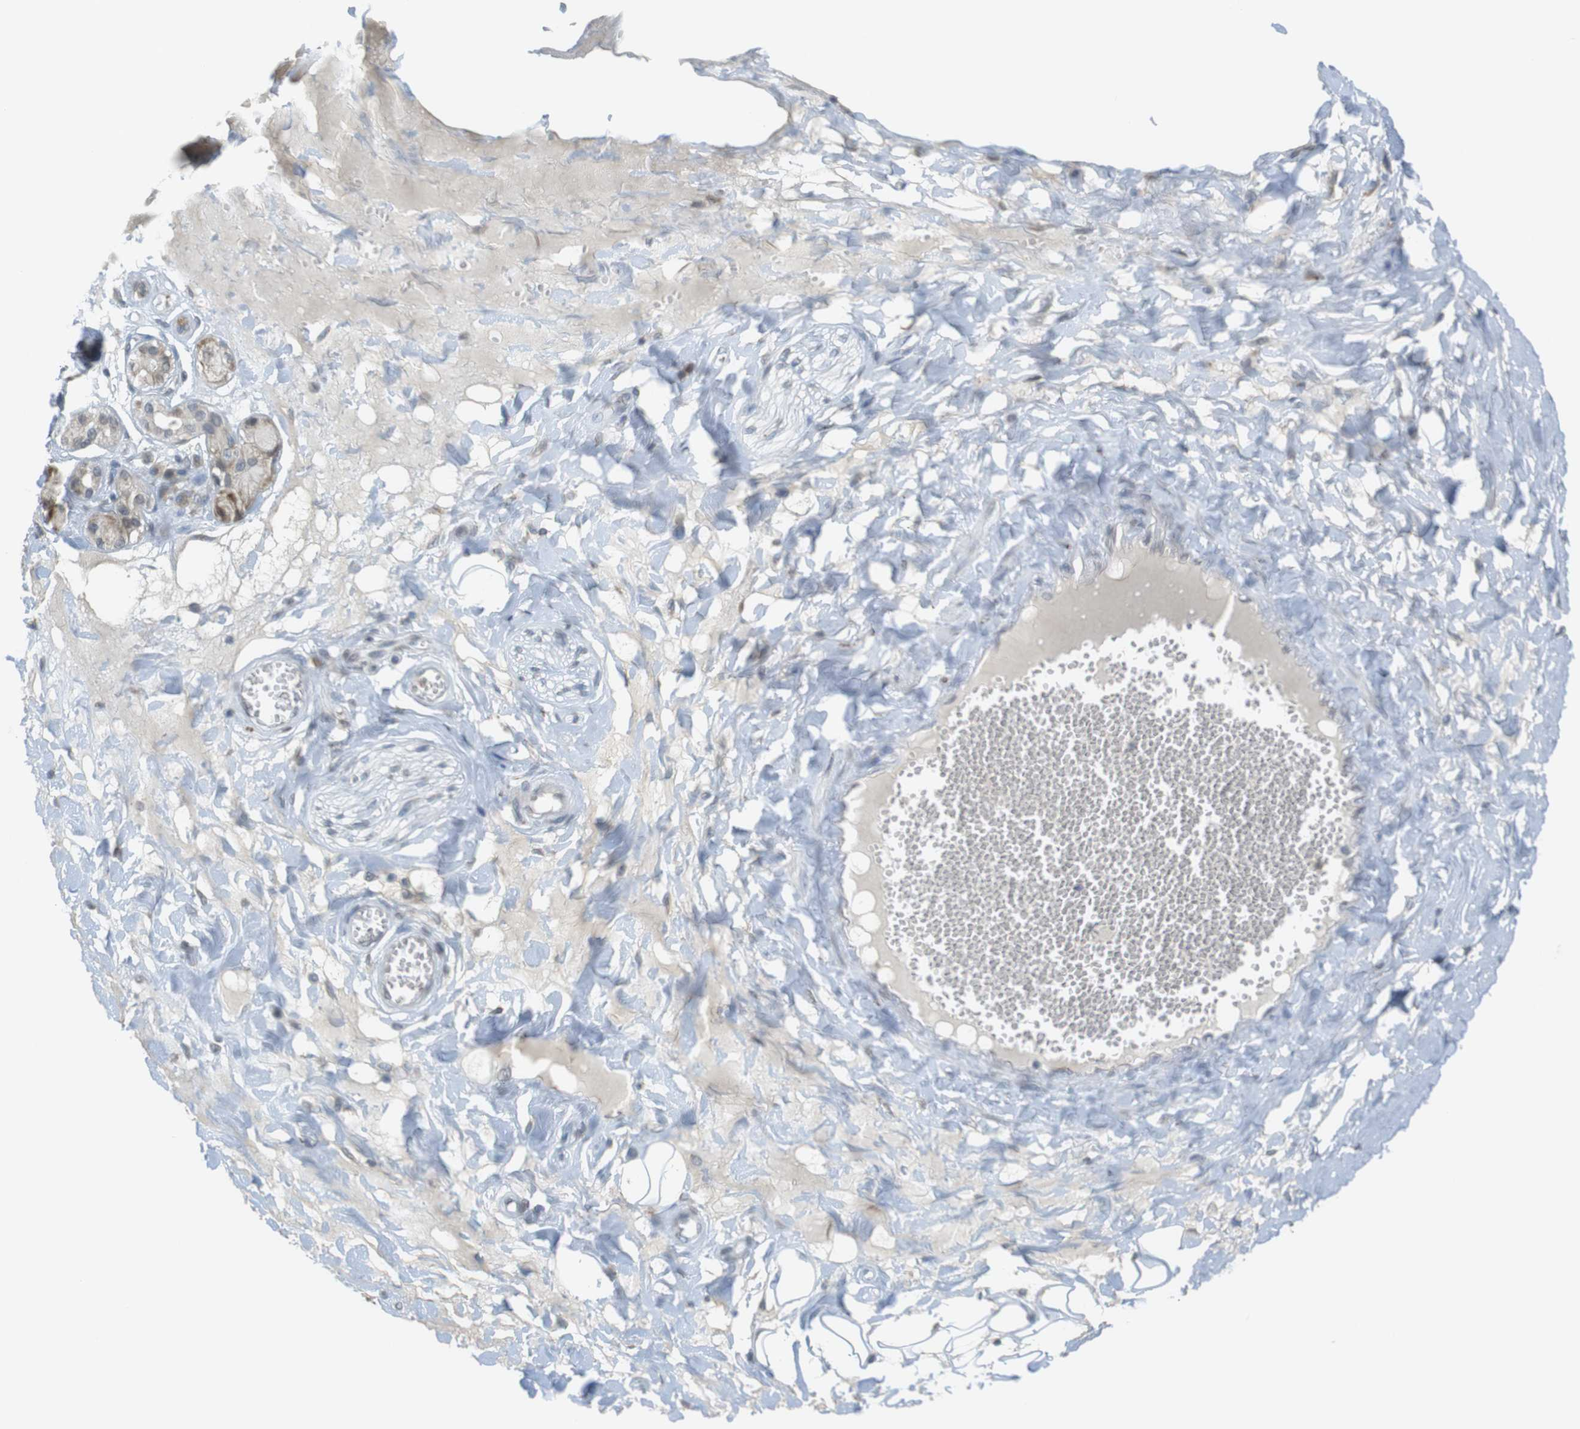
{"staining": {"intensity": "negative", "quantity": "none", "location": "none"}, "tissue": "adipose tissue", "cell_type": "Adipocytes", "image_type": "normal", "snomed": [{"axis": "morphology", "description": "Normal tissue, NOS"}, {"axis": "morphology", "description": "Inflammation, NOS"}, {"axis": "topography", "description": "Salivary gland"}, {"axis": "topography", "description": "Peripheral nerve tissue"}], "caption": "A high-resolution image shows immunohistochemistry staining of normal adipose tissue, which shows no significant staining in adipocytes. (DAB immunohistochemistry visualized using brightfield microscopy, high magnification).", "gene": "FZD10", "patient": {"sex": "female", "age": 75}}